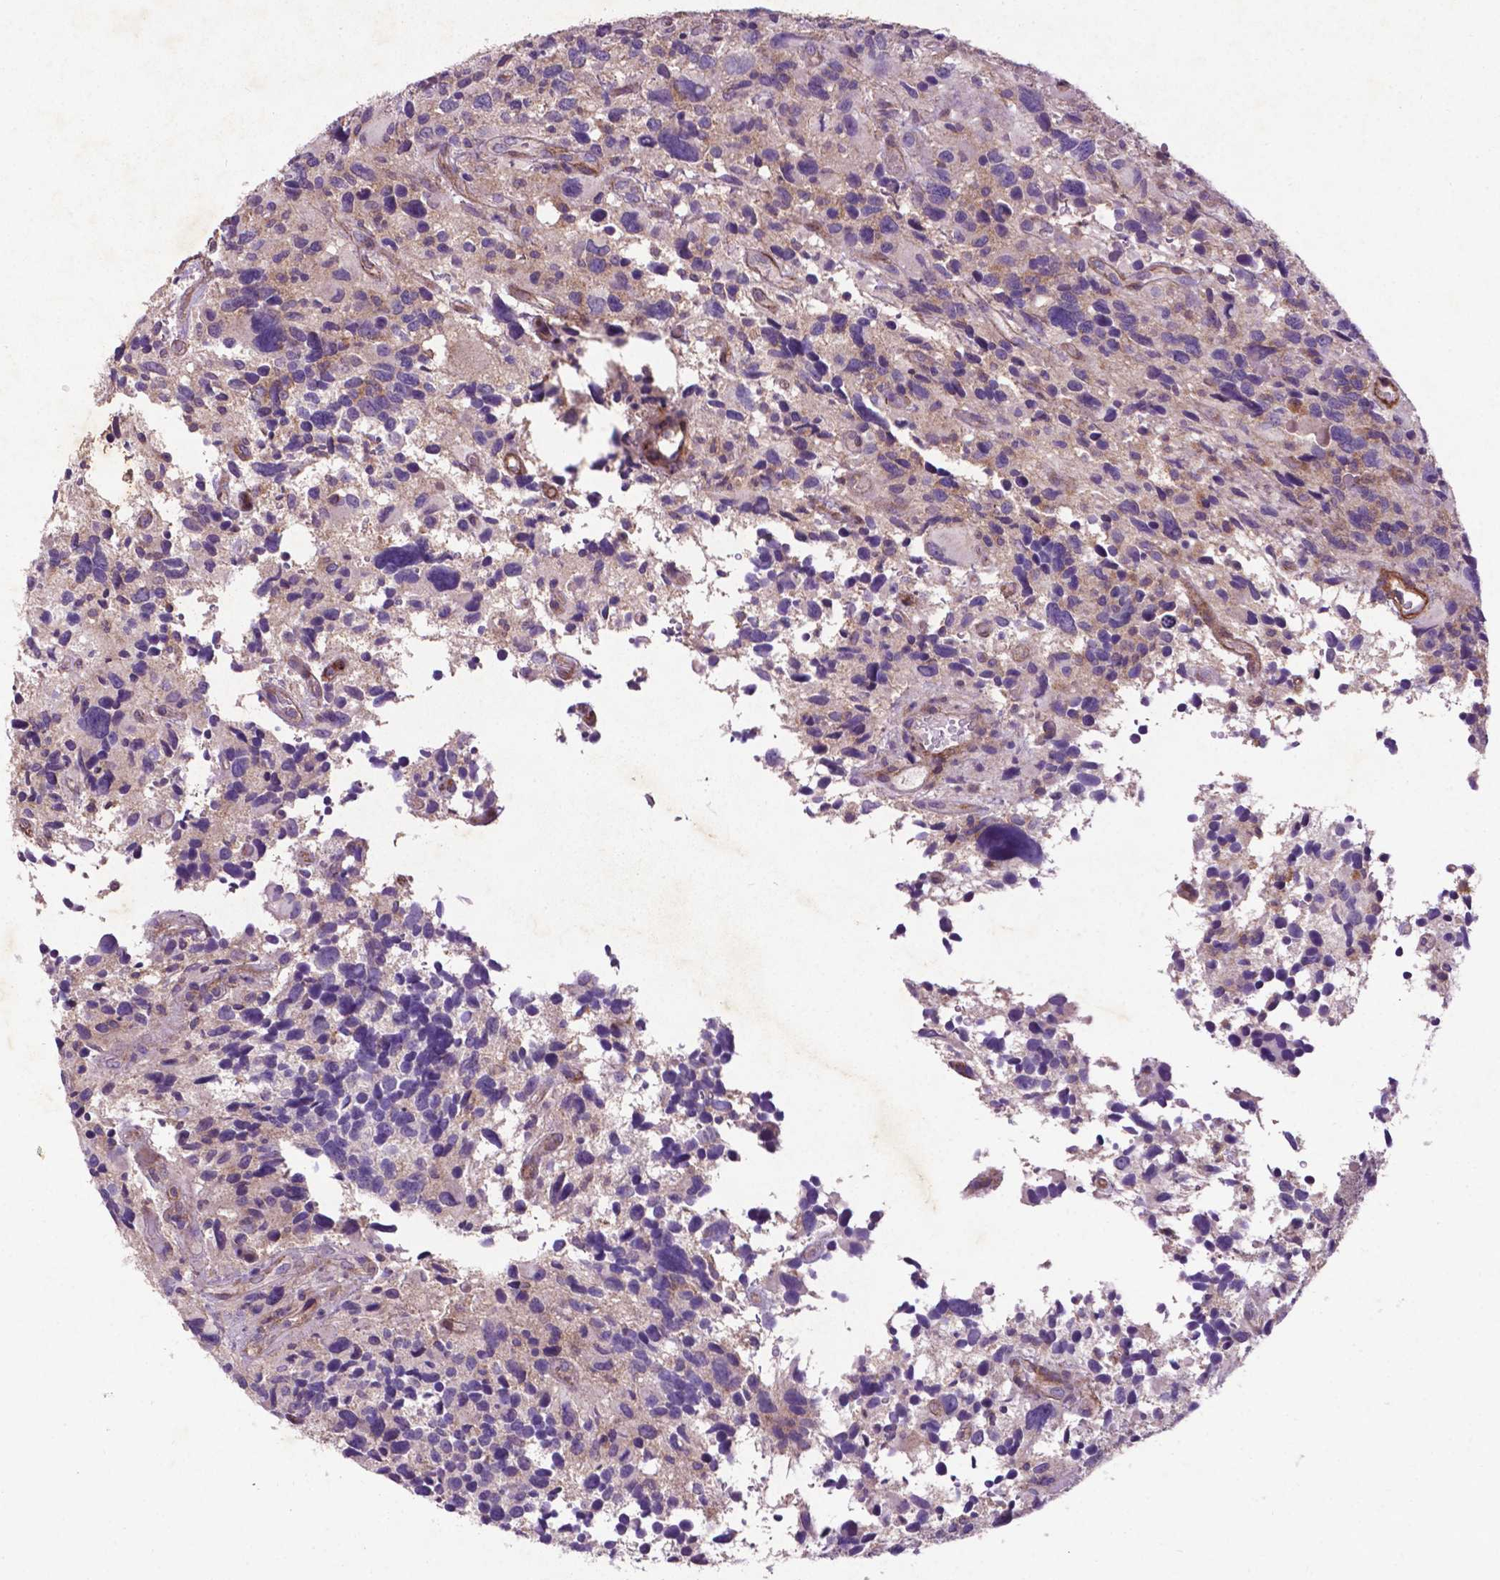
{"staining": {"intensity": "negative", "quantity": "none", "location": "none"}, "tissue": "glioma", "cell_type": "Tumor cells", "image_type": "cancer", "snomed": [{"axis": "morphology", "description": "Glioma, malignant, High grade"}, {"axis": "topography", "description": "Brain"}], "caption": "This is an IHC micrograph of human glioma. There is no expression in tumor cells.", "gene": "RRAS", "patient": {"sex": "male", "age": 46}}